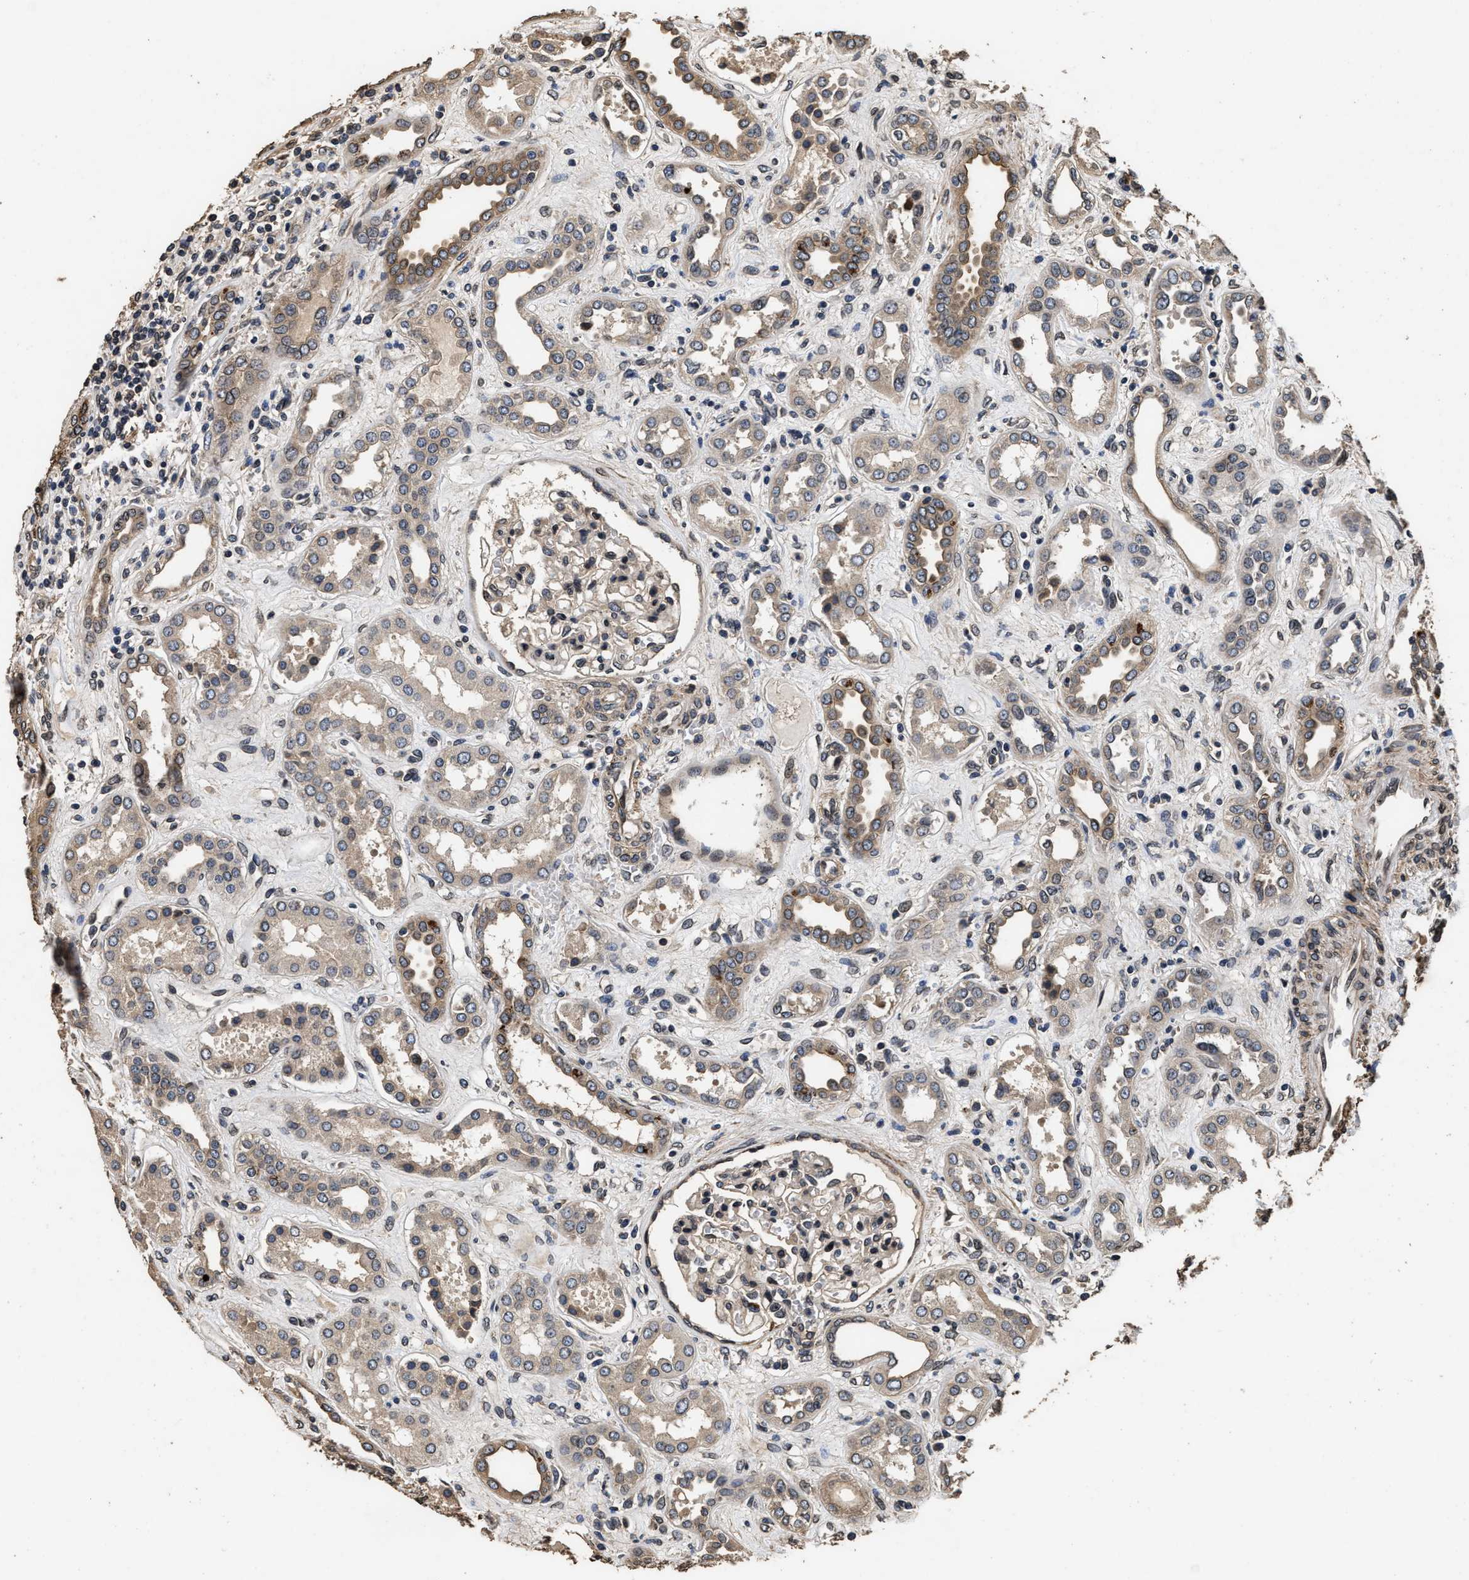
{"staining": {"intensity": "moderate", "quantity": "25%-75%", "location": "nuclear"}, "tissue": "kidney", "cell_type": "Cells in glomeruli", "image_type": "normal", "snomed": [{"axis": "morphology", "description": "Normal tissue, NOS"}, {"axis": "topography", "description": "Kidney"}], "caption": "Human kidney stained for a protein (brown) demonstrates moderate nuclear positive expression in about 25%-75% of cells in glomeruli.", "gene": "ACCS", "patient": {"sex": "male", "age": 59}}